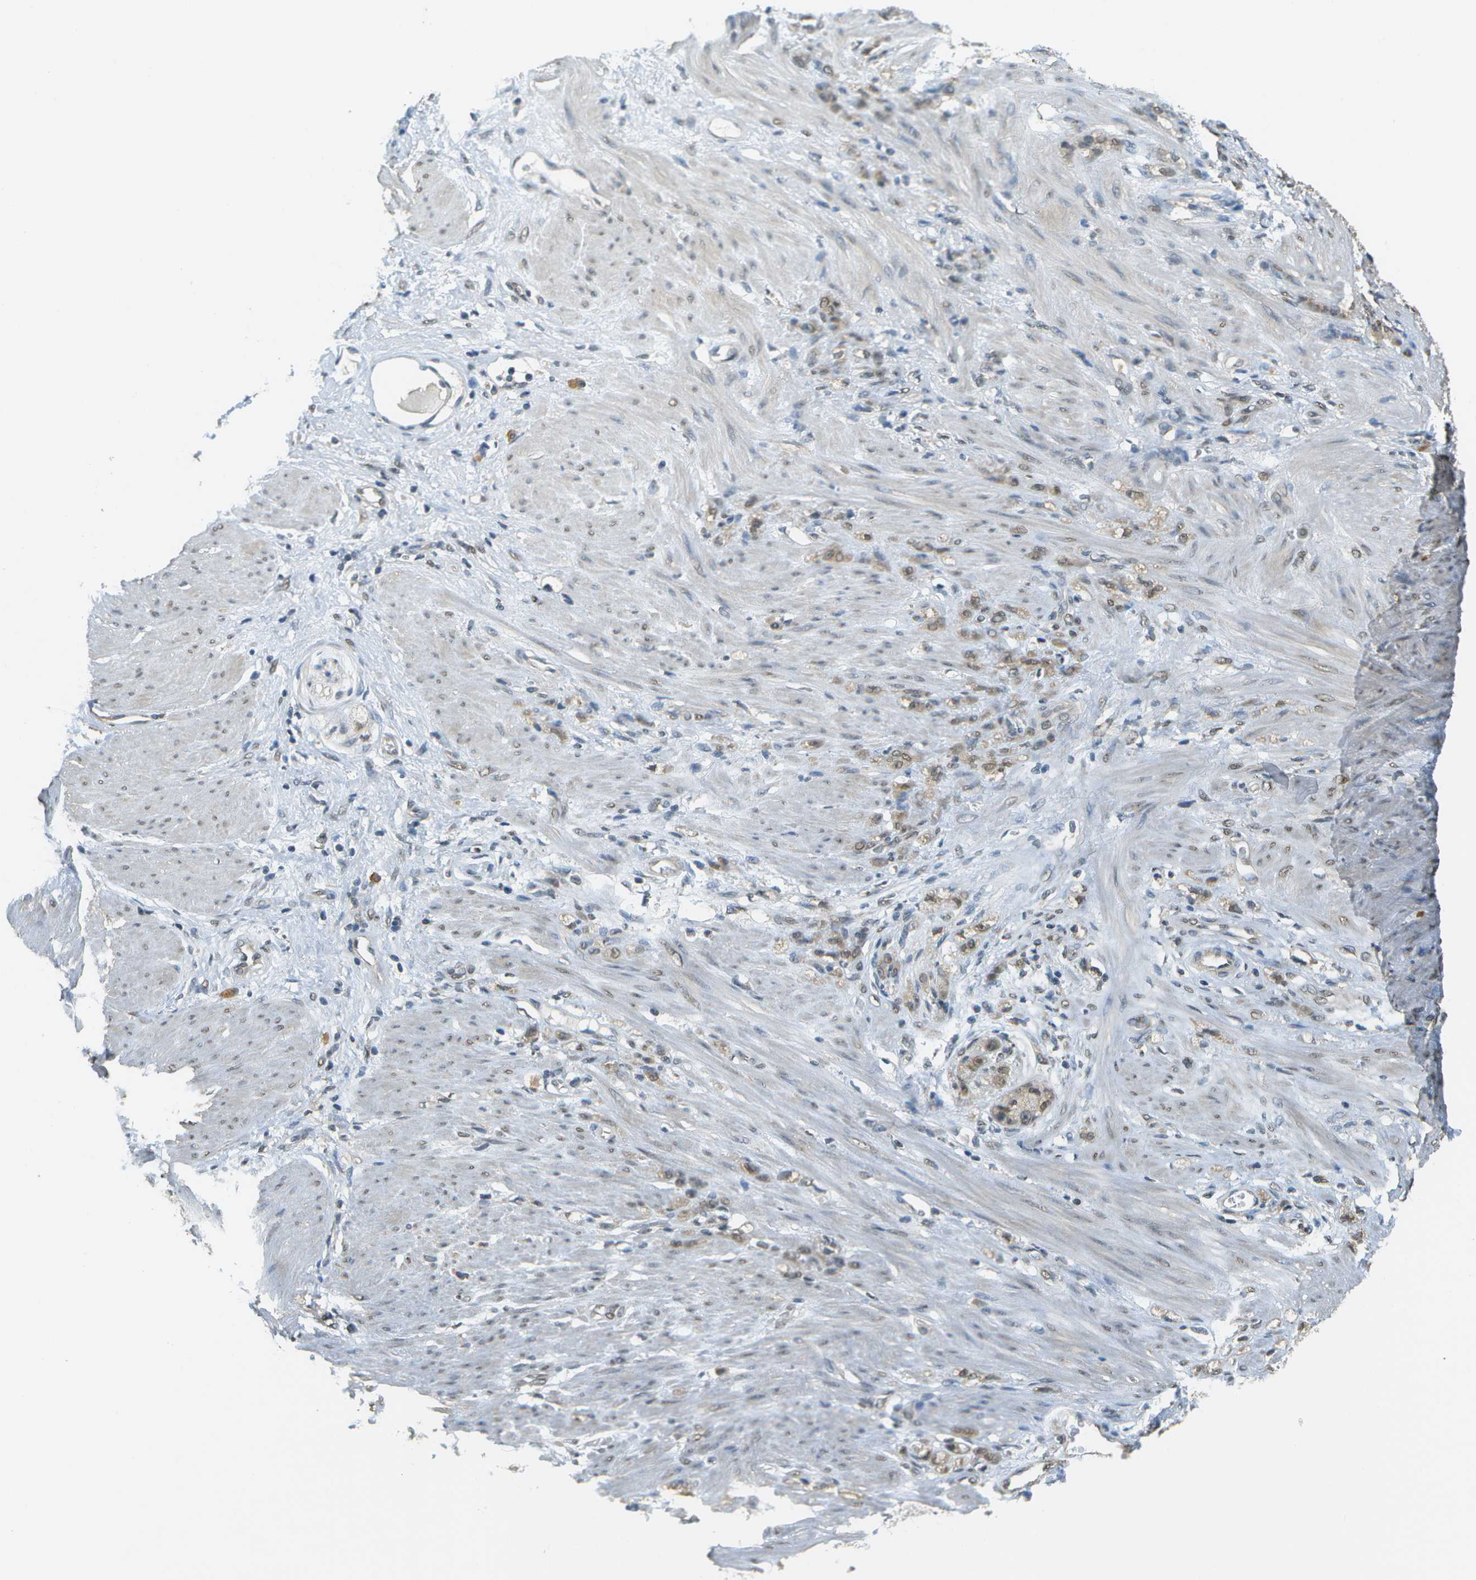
{"staining": {"intensity": "moderate", "quantity": ">75%", "location": "cytoplasmic/membranous"}, "tissue": "stomach cancer", "cell_type": "Tumor cells", "image_type": "cancer", "snomed": [{"axis": "morphology", "description": "Adenocarcinoma, NOS"}, {"axis": "topography", "description": "Stomach"}], "caption": "Moderate cytoplasmic/membranous staining is identified in about >75% of tumor cells in stomach cancer (adenocarcinoma).", "gene": "ABL2", "patient": {"sex": "male", "age": 82}}